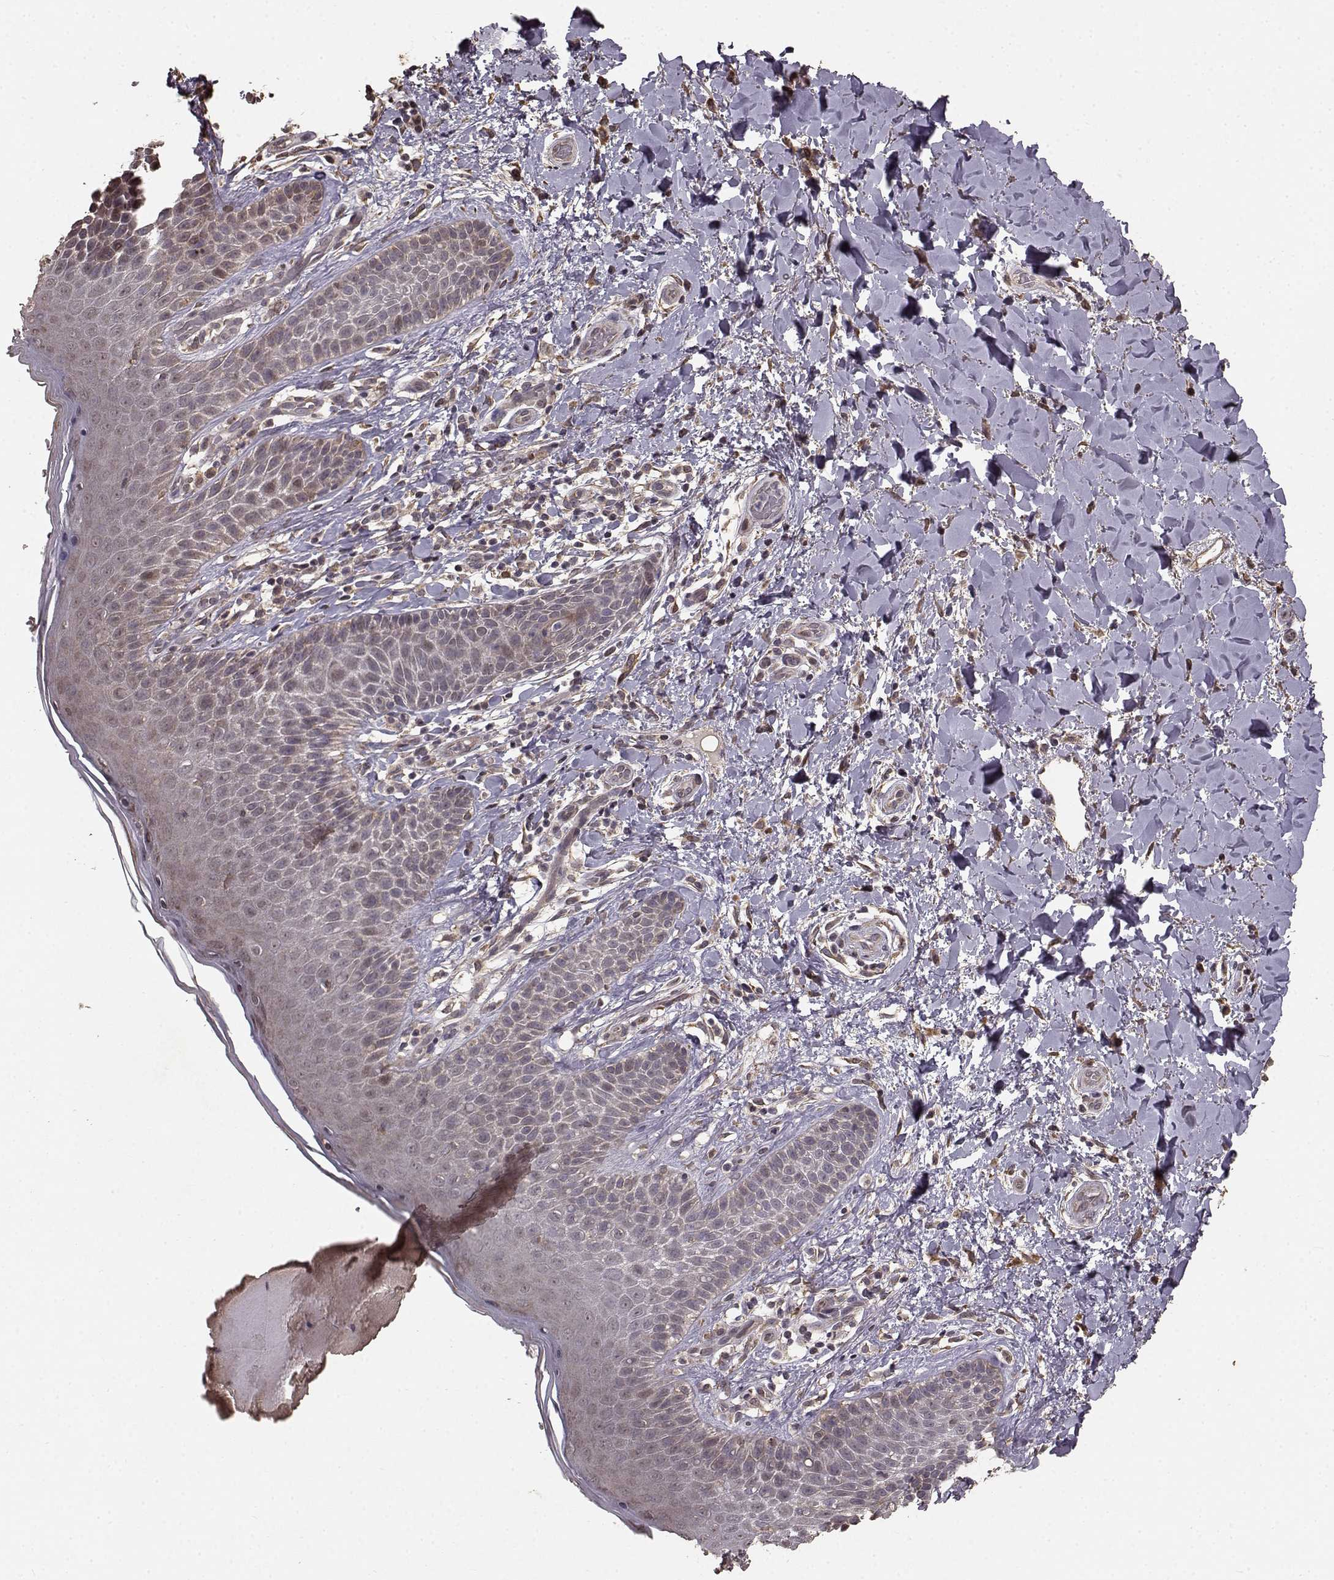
{"staining": {"intensity": "weak", "quantity": ">75%", "location": "cytoplasmic/membranous"}, "tissue": "skin", "cell_type": "Epidermal cells", "image_type": "normal", "snomed": [{"axis": "morphology", "description": "Normal tissue, NOS"}, {"axis": "topography", "description": "Anal"}], "caption": "Brown immunohistochemical staining in benign human skin shows weak cytoplasmic/membranous staining in about >75% of epidermal cells.", "gene": "USP15", "patient": {"sex": "male", "age": 36}}